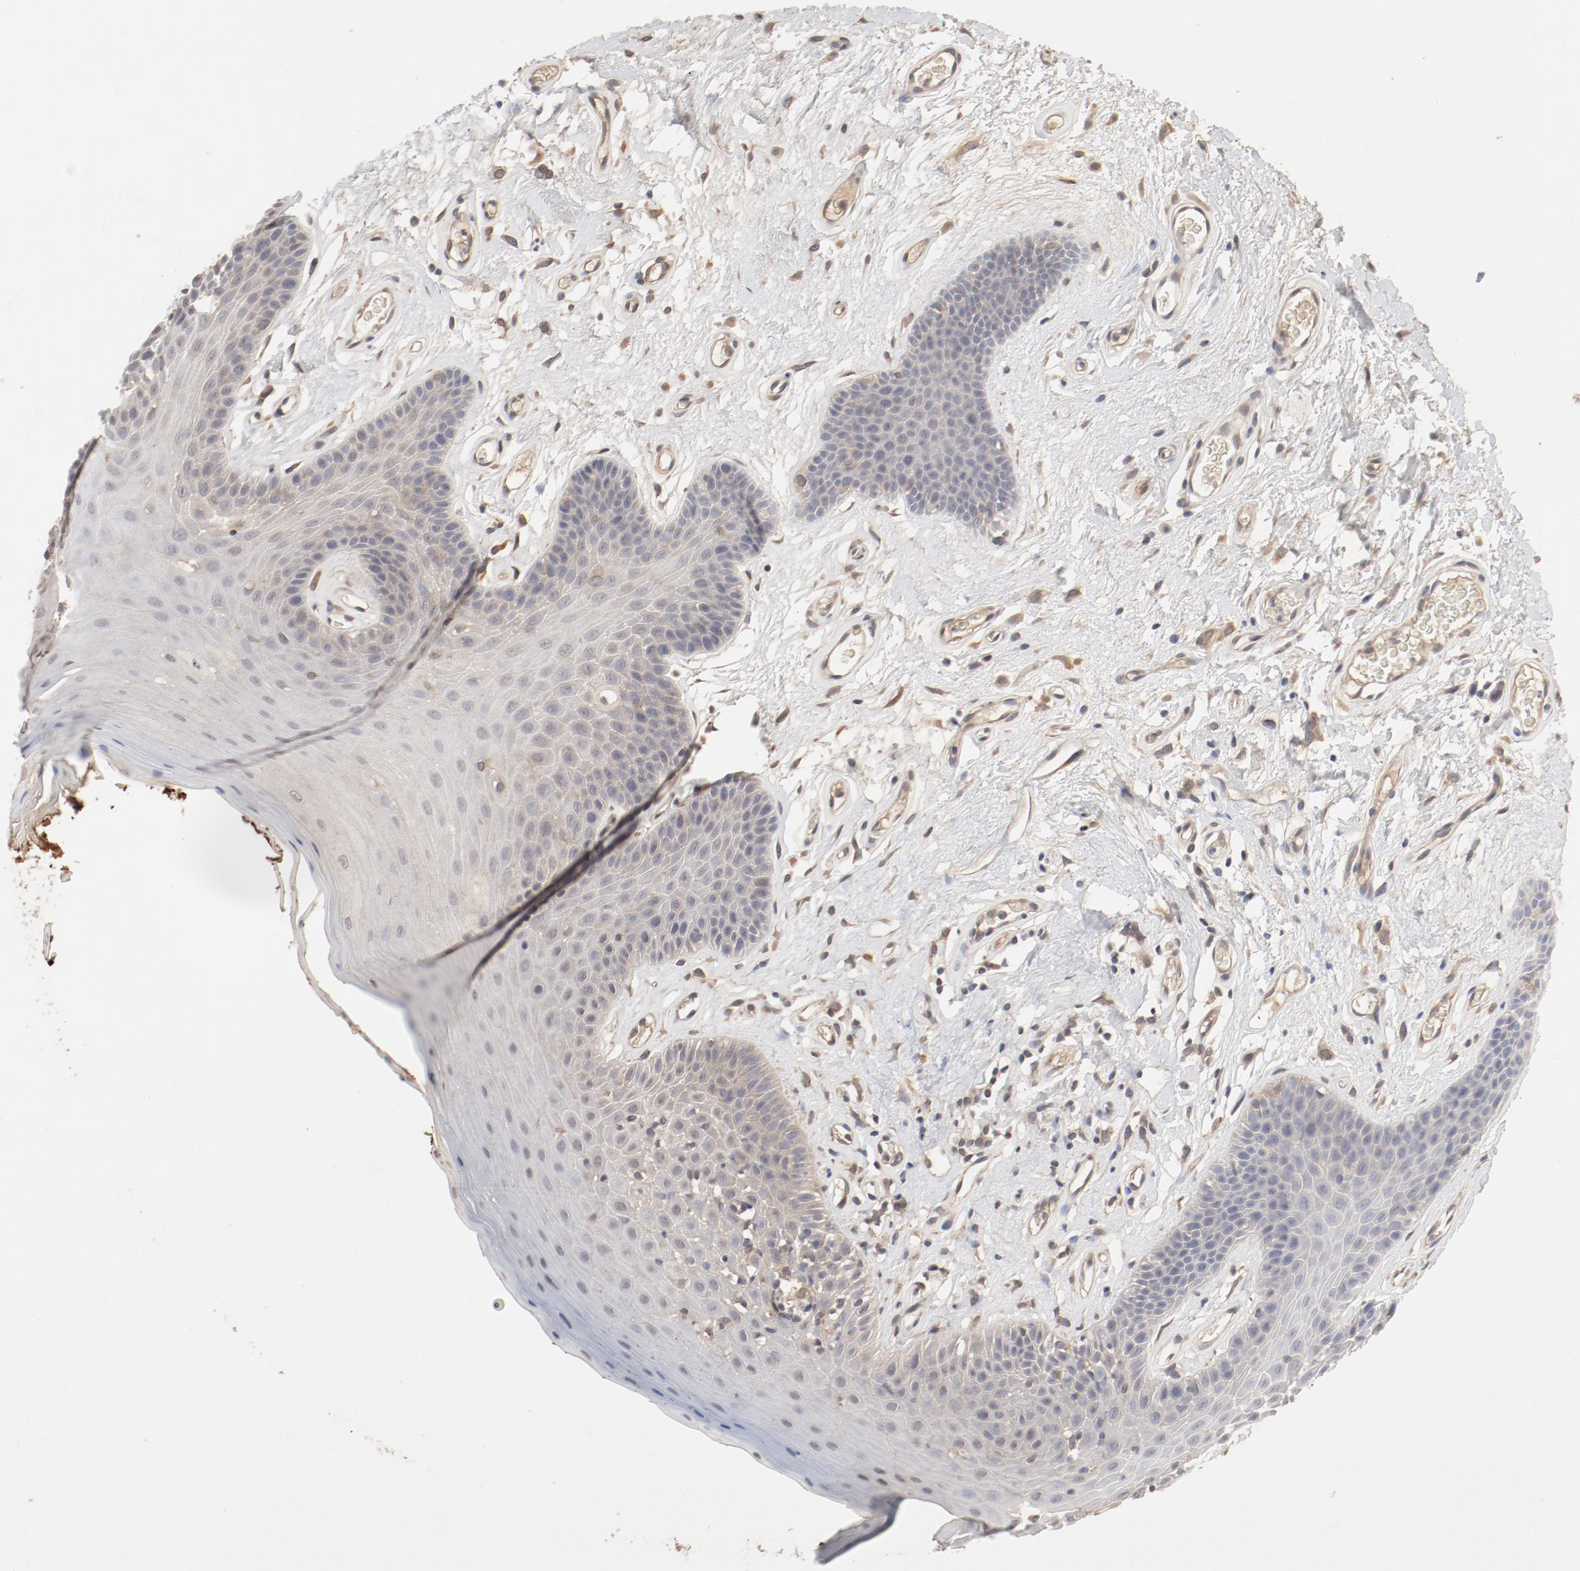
{"staining": {"intensity": "weak", "quantity": "25%-75%", "location": "cytoplasmic/membranous"}, "tissue": "oral mucosa", "cell_type": "Squamous epithelial cells", "image_type": "normal", "snomed": [{"axis": "morphology", "description": "Normal tissue, NOS"}, {"axis": "morphology", "description": "Squamous cell carcinoma, NOS"}, {"axis": "topography", "description": "Skeletal muscle"}, {"axis": "topography", "description": "Oral tissue"}, {"axis": "topography", "description": "Head-Neck"}], "caption": "This image exhibits IHC staining of normal oral mucosa, with low weak cytoplasmic/membranous staining in approximately 25%-75% of squamous epithelial cells.", "gene": "IL3RA", "patient": {"sex": "male", "age": 71}}